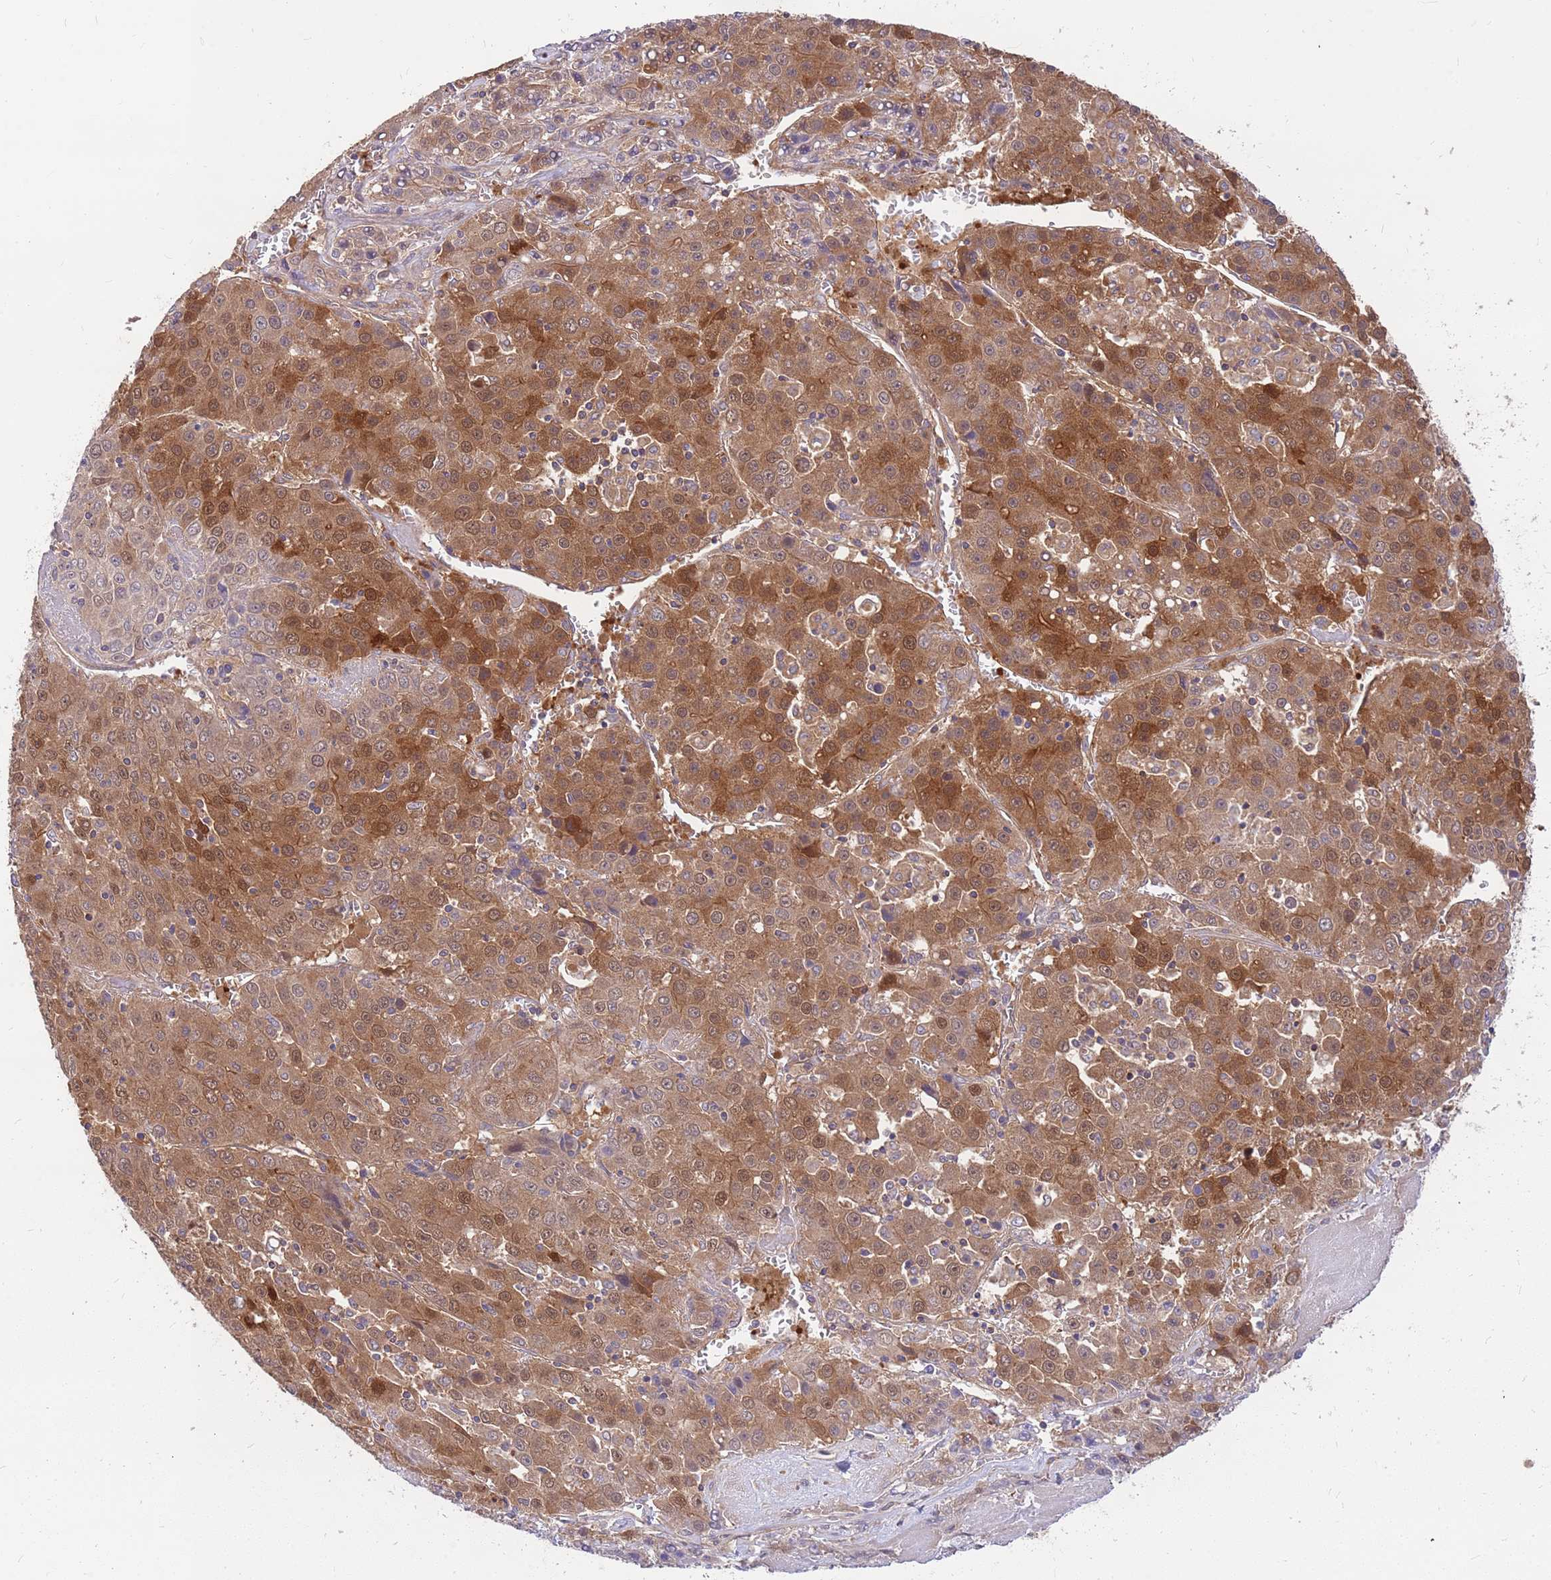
{"staining": {"intensity": "strong", "quantity": "25%-75%", "location": "cytoplasmic/membranous,nuclear"}, "tissue": "liver cancer", "cell_type": "Tumor cells", "image_type": "cancer", "snomed": [{"axis": "morphology", "description": "Carcinoma, Hepatocellular, NOS"}, {"axis": "topography", "description": "Liver"}], "caption": "This is an image of immunohistochemistry staining of liver cancer, which shows strong staining in the cytoplasmic/membranous and nuclear of tumor cells.", "gene": "MVD", "patient": {"sex": "female", "age": 53}}